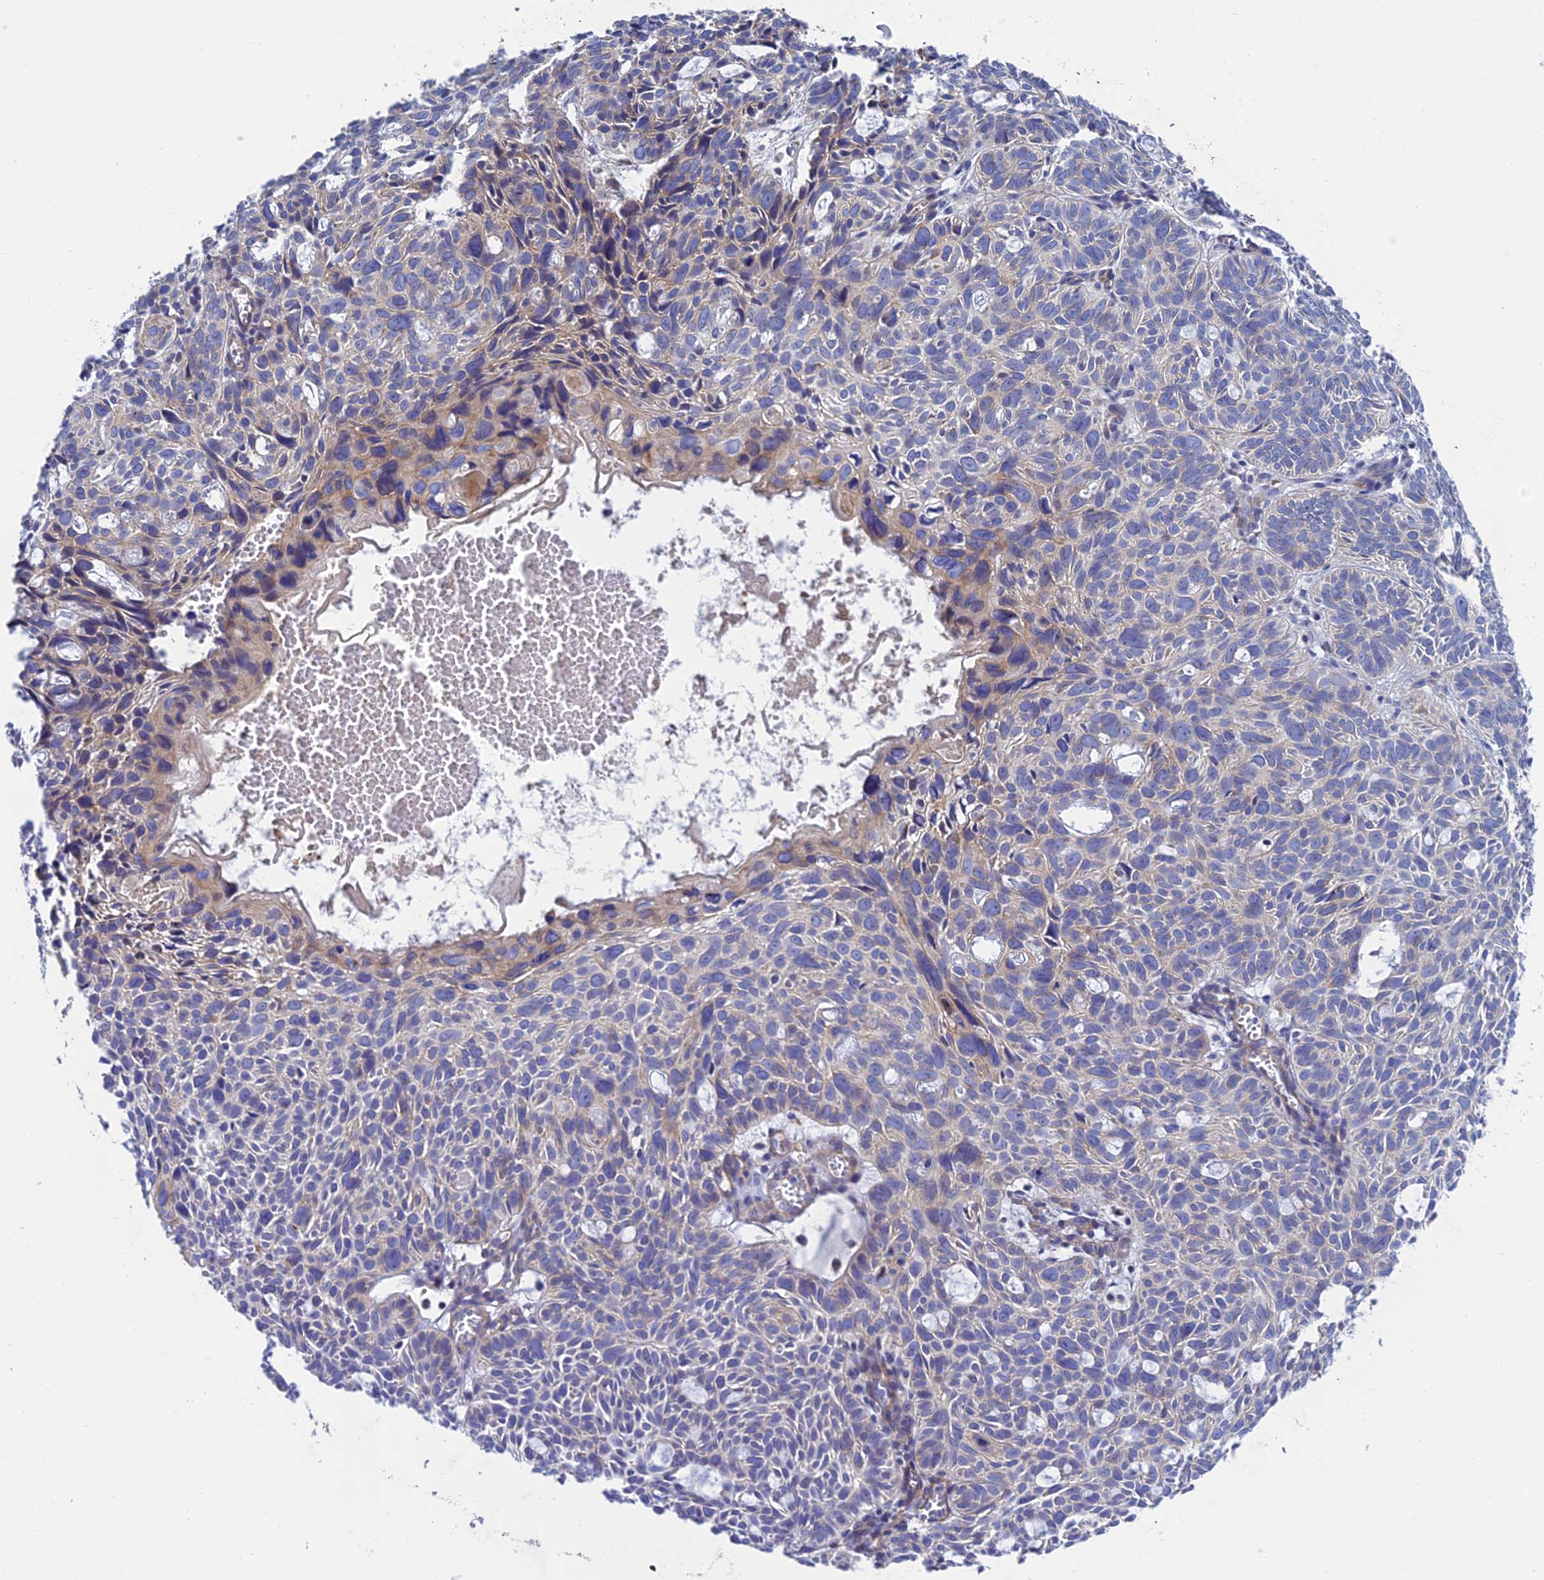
{"staining": {"intensity": "weak", "quantity": "<25%", "location": "cytoplasmic/membranous"}, "tissue": "skin cancer", "cell_type": "Tumor cells", "image_type": "cancer", "snomed": [{"axis": "morphology", "description": "Basal cell carcinoma"}, {"axis": "topography", "description": "Skin"}], "caption": "The immunohistochemistry (IHC) image has no significant staining in tumor cells of basal cell carcinoma (skin) tissue. Brightfield microscopy of IHC stained with DAB (3,3'-diaminobenzidine) (brown) and hematoxylin (blue), captured at high magnification.", "gene": "MACIR", "patient": {"sex": "male", "age": 69}}